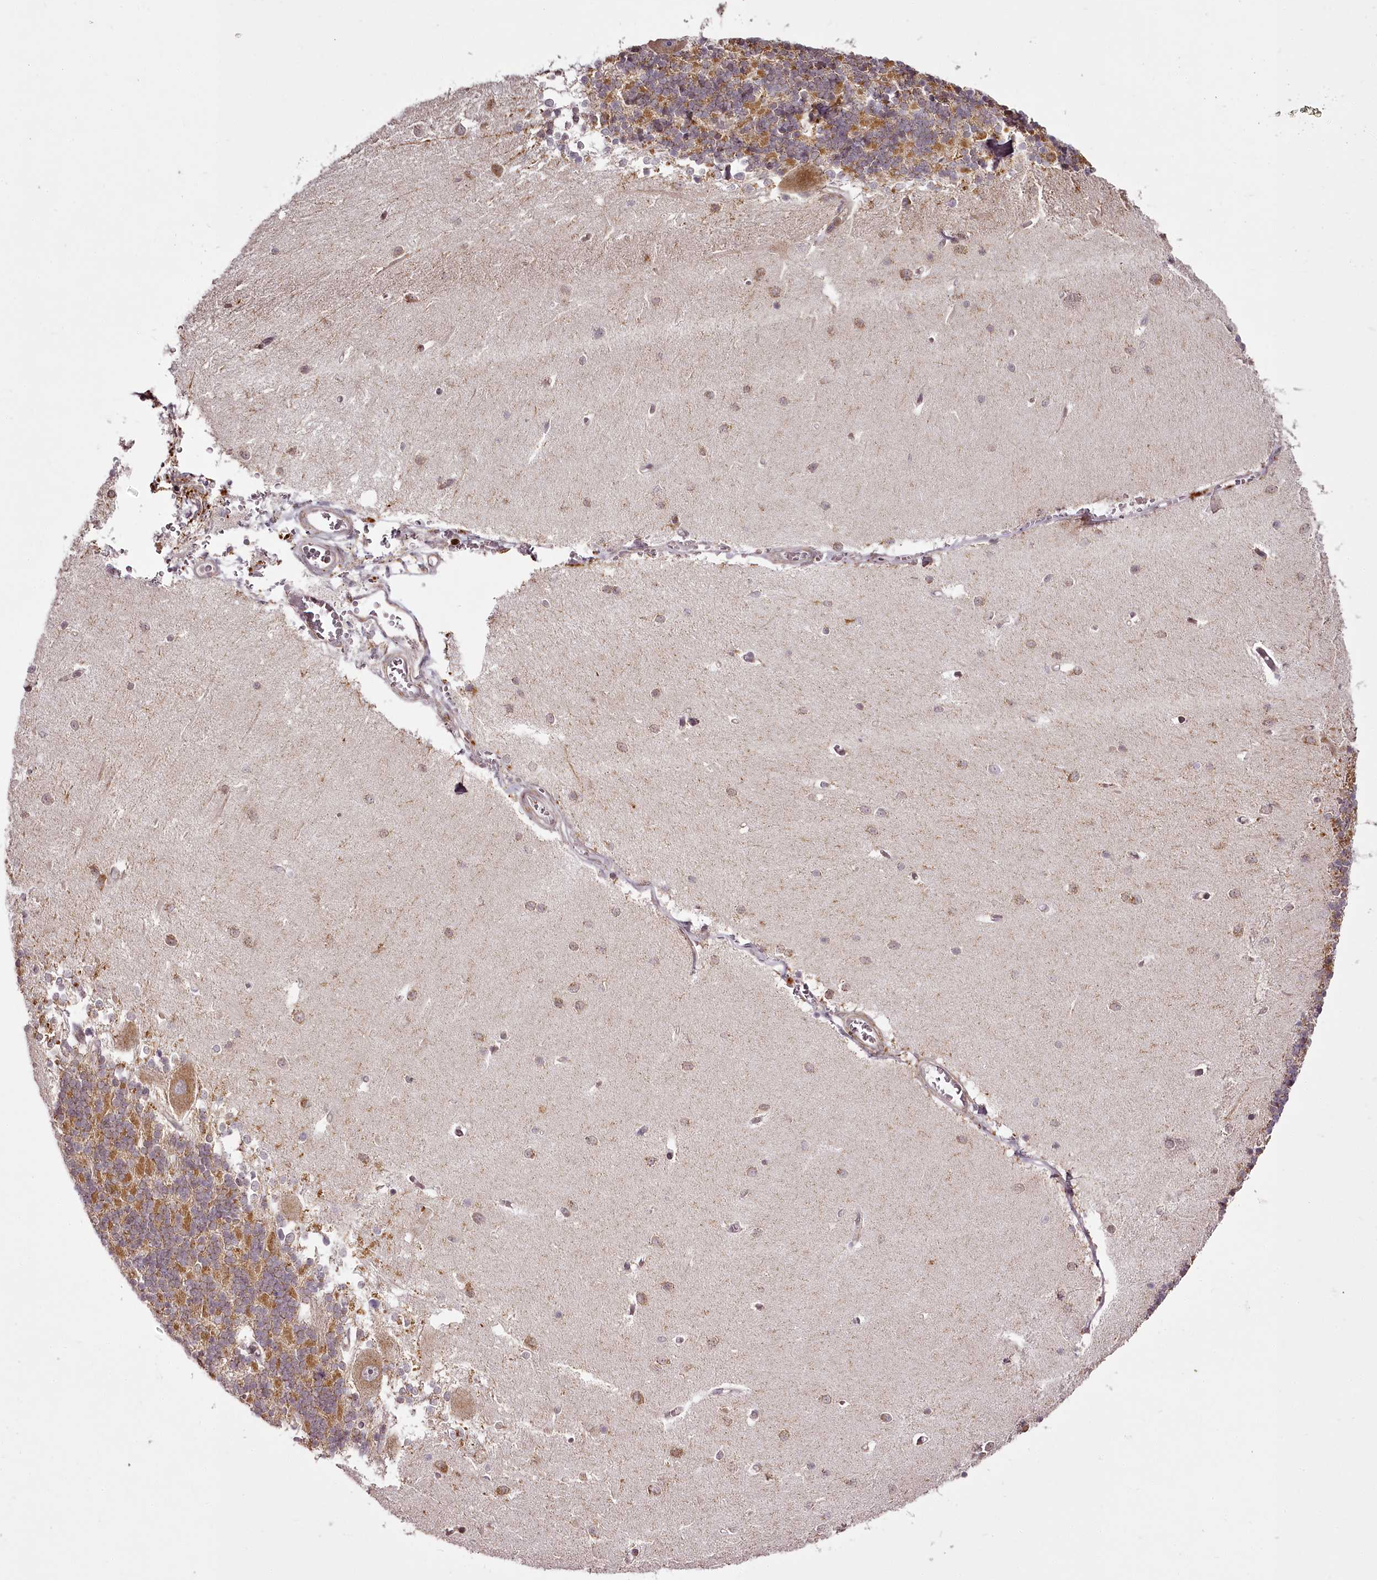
{"staining": {"intensity": "moderate", "quantity": "25%-75%", "location": "cytoplasmic/membranous"}, "tissue": "cerebellum", "cell_type": "Cells in granular layer", "image_type": "normal", "snomed": [{"axis": "morphology", "description": "Normal tissue, NOS"}, {"axis": "topography", "description": "Cerebellum"}], "caption": "Moderate cytoplasmic/membranous protein positivity is identified in about 25%-75% of cells in granular layer in cerebellum. The protein is stained brown, and the nuclei are stained in blue (DAB IHC with brightfield microscopy, high magnification).", "gene": "CHCHD2", "patient": {"sex": "male", "age": 37}}